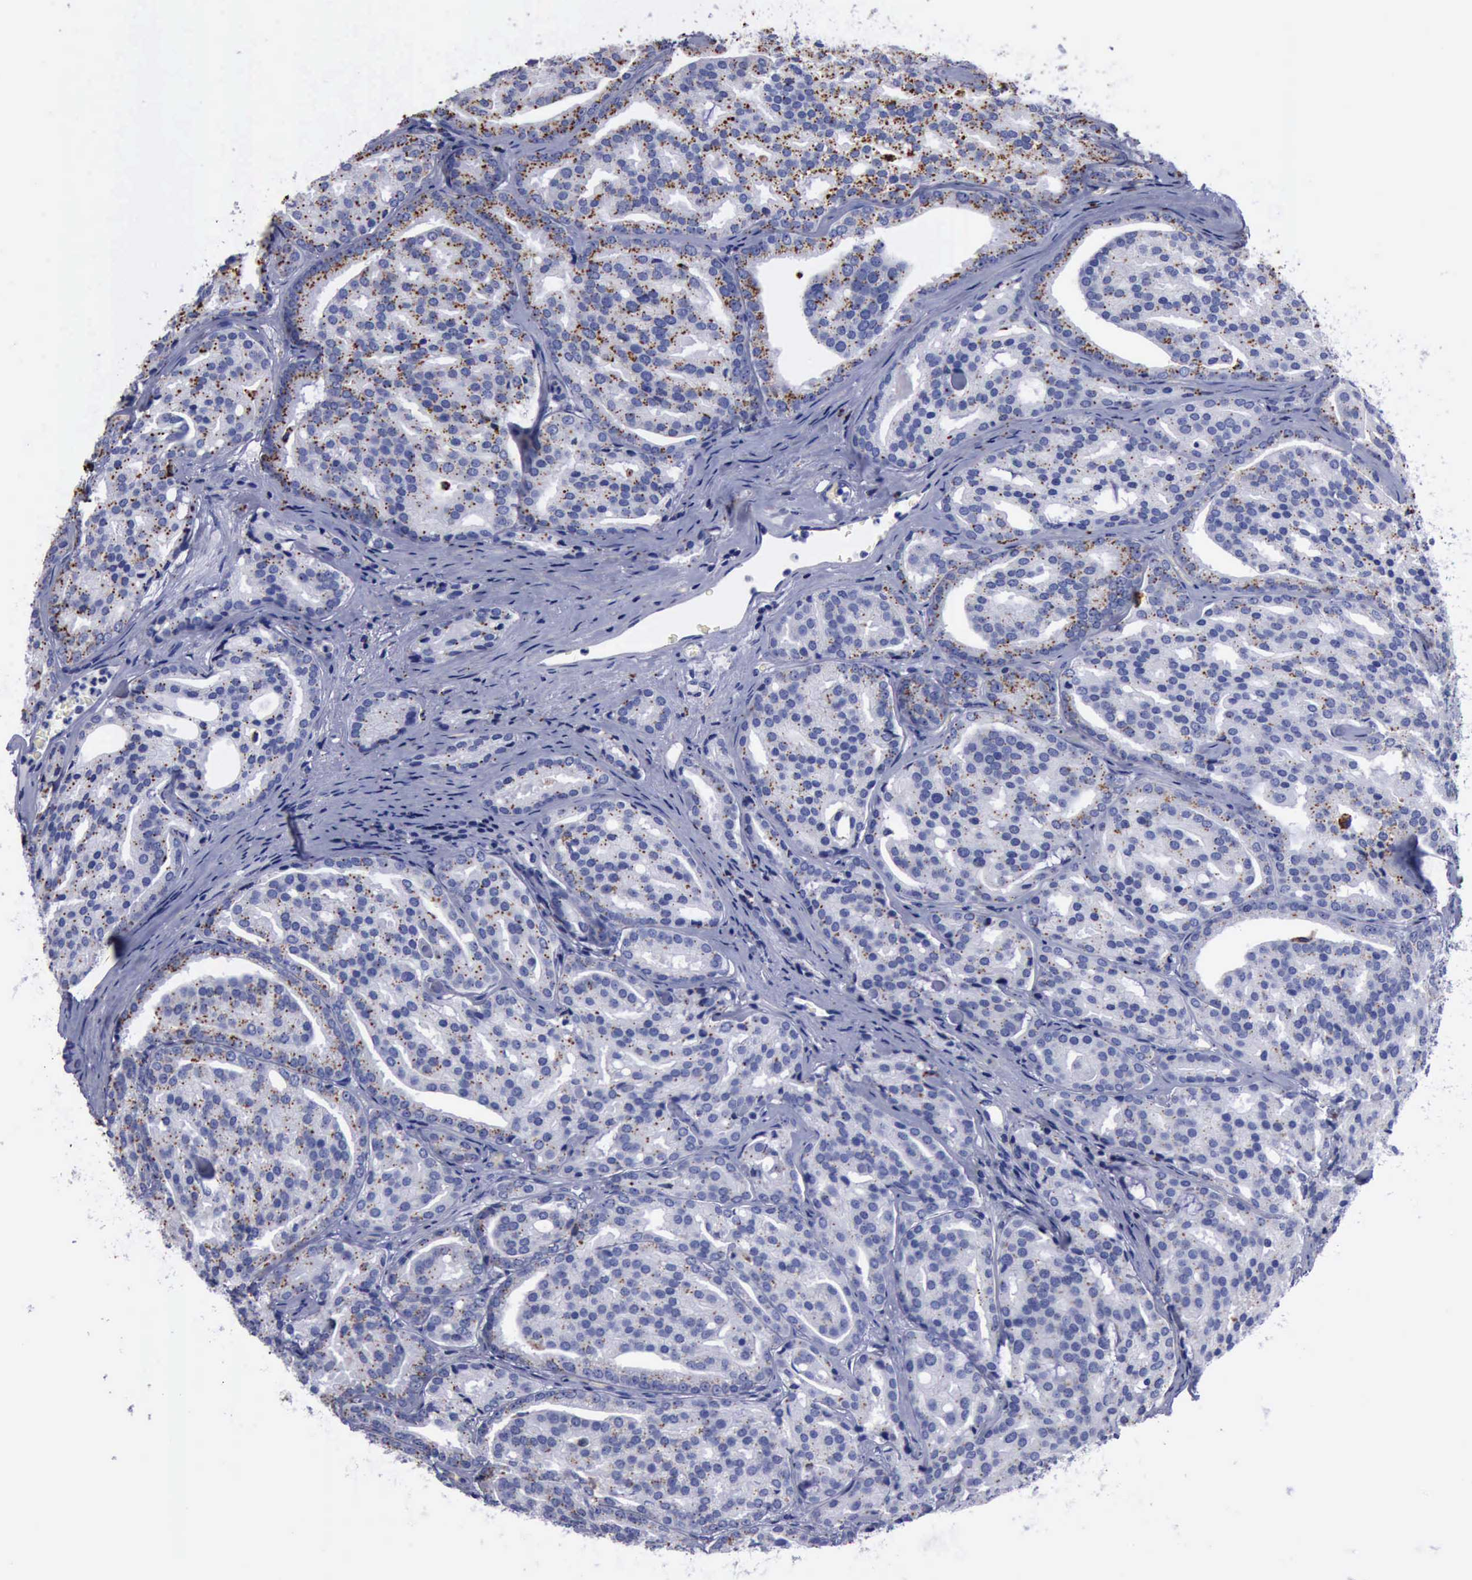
{"staining": {"intensity": "weak", "quantity": "<25%", "location": "cytoplasmic/membranous"}, "tissue": "prostate cancer", "cell_type": "Tumor cells", "image_type": "cancer", "snomed": [{"axis": "morphology", "description": "Adenocarcinoma, High grade"}, {"axis": "topography", "description": "Prostate"}], "caption": "This micrograph is of prostate cancer (adenocarcinoma (high-grade)) stained with IHC to label a protein in brown with the nuclei are counter-stained blue. There is no staining in tumor cells.", "gene": "CTSD", "patient": {"sex": "male", "age": 64}}